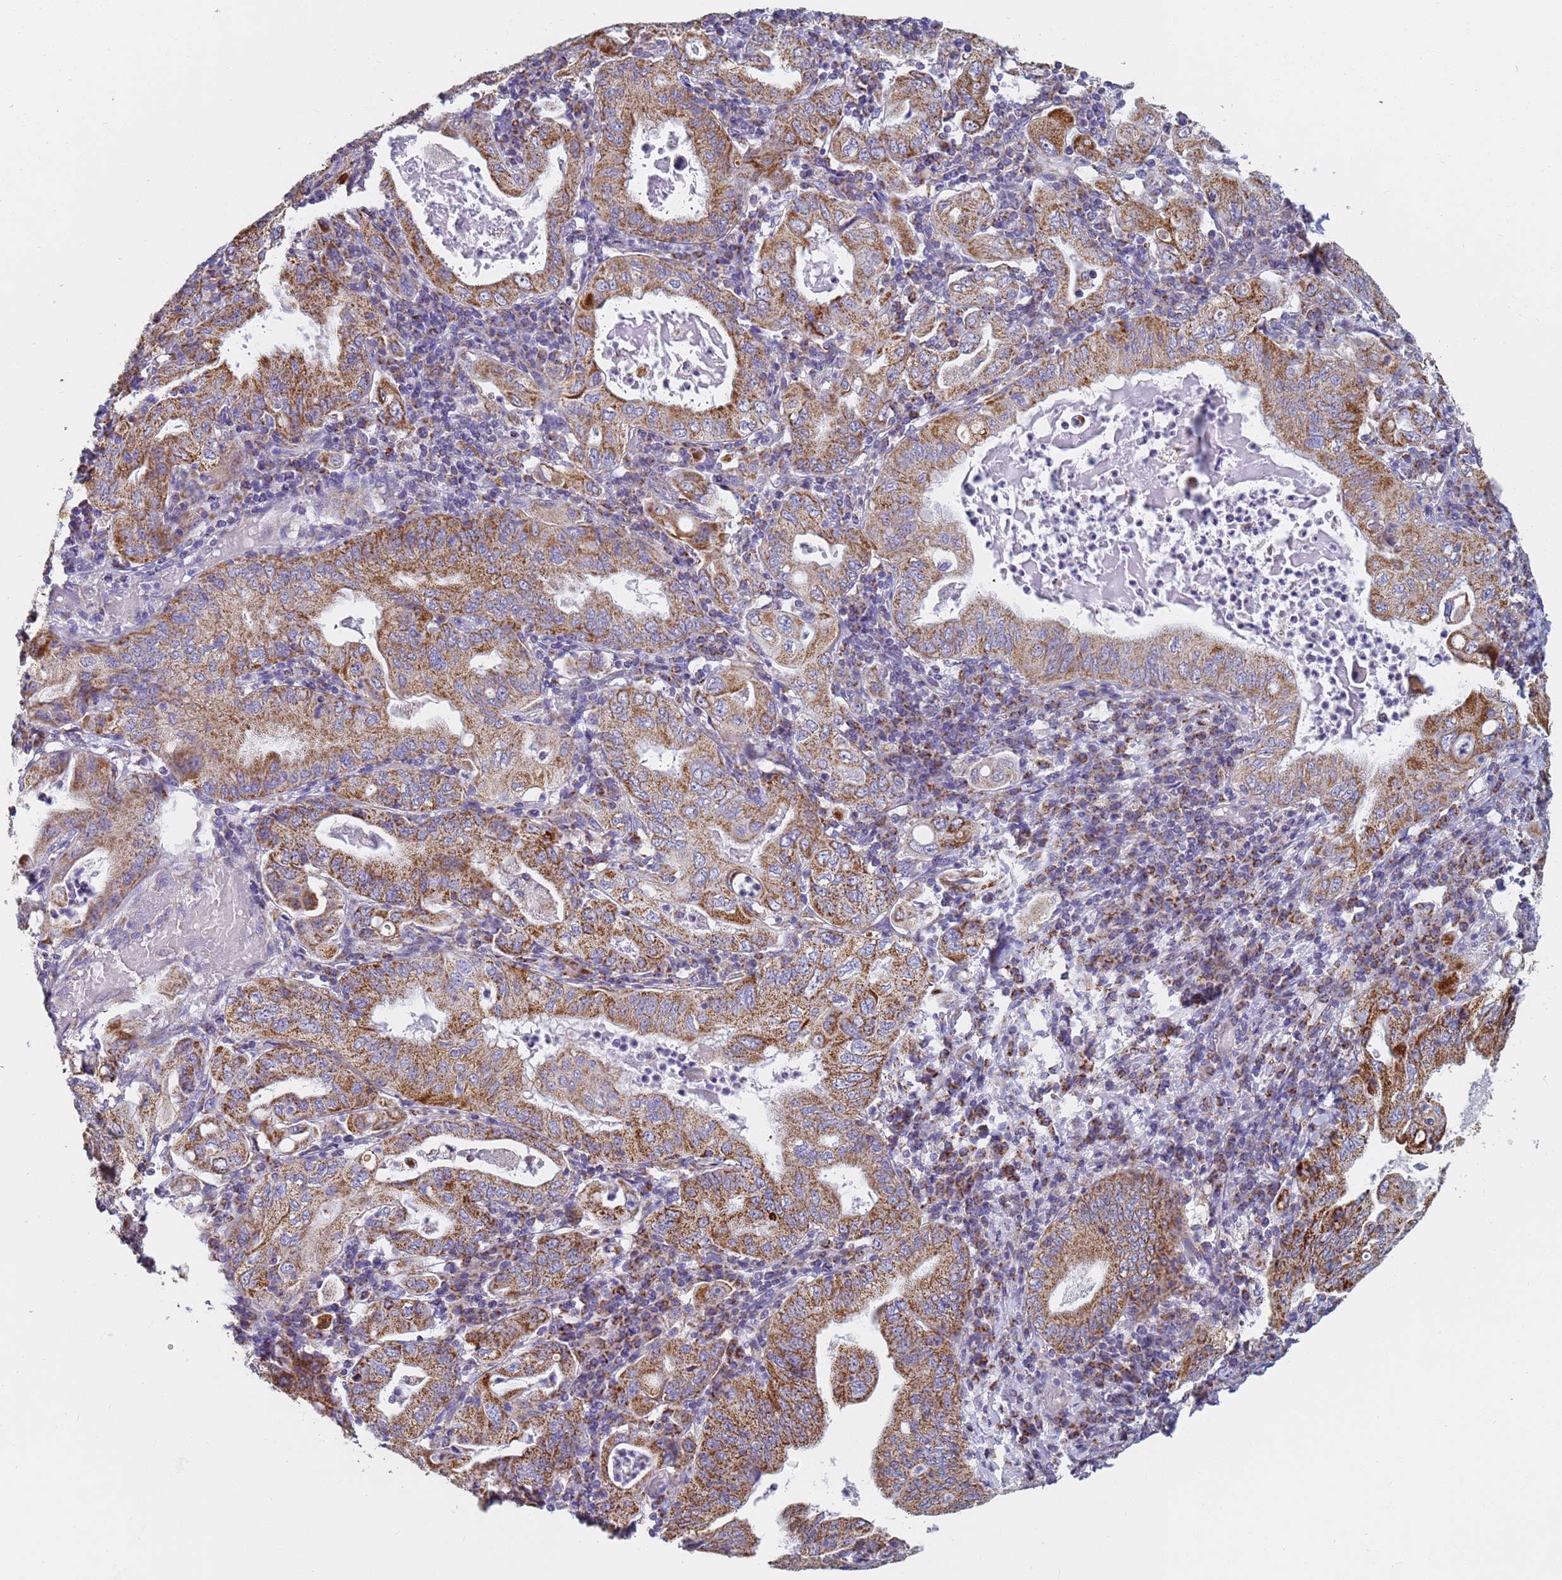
{"staining": {"intensity": "moderate", "quantity": ">75%", "location": "cytoplasmic/membranous"}, "tissue": "stomach cancer", "cell_type": "Tumor cells", "image_type": "cancer", "snomed": [{"axis": "morphology", "description": "Normal tissue, NOS"}, {"axis": "morphology", "description": "Adenocarcinoma, NOS"}, {"axis": "topography", "description": "Esophagus"}, {"axis": "topography", "description": "Stomach, upper"}, {"axis": "topography", "description": "Peripheral nerve tissue"}], "caption": "IHC histopathology image of neoplastic tissue: human stomach adenocarcinoma stained using immunohistochemistry (IHC) displays medium levels of moderate protein expression localized specifically in the cytoplasmic/membranous of tumor cells, appearing as a cytoplasmic/membranous brown color.", "gene": "UQCRH", "patient": {"sex": "male", "age": 62}}